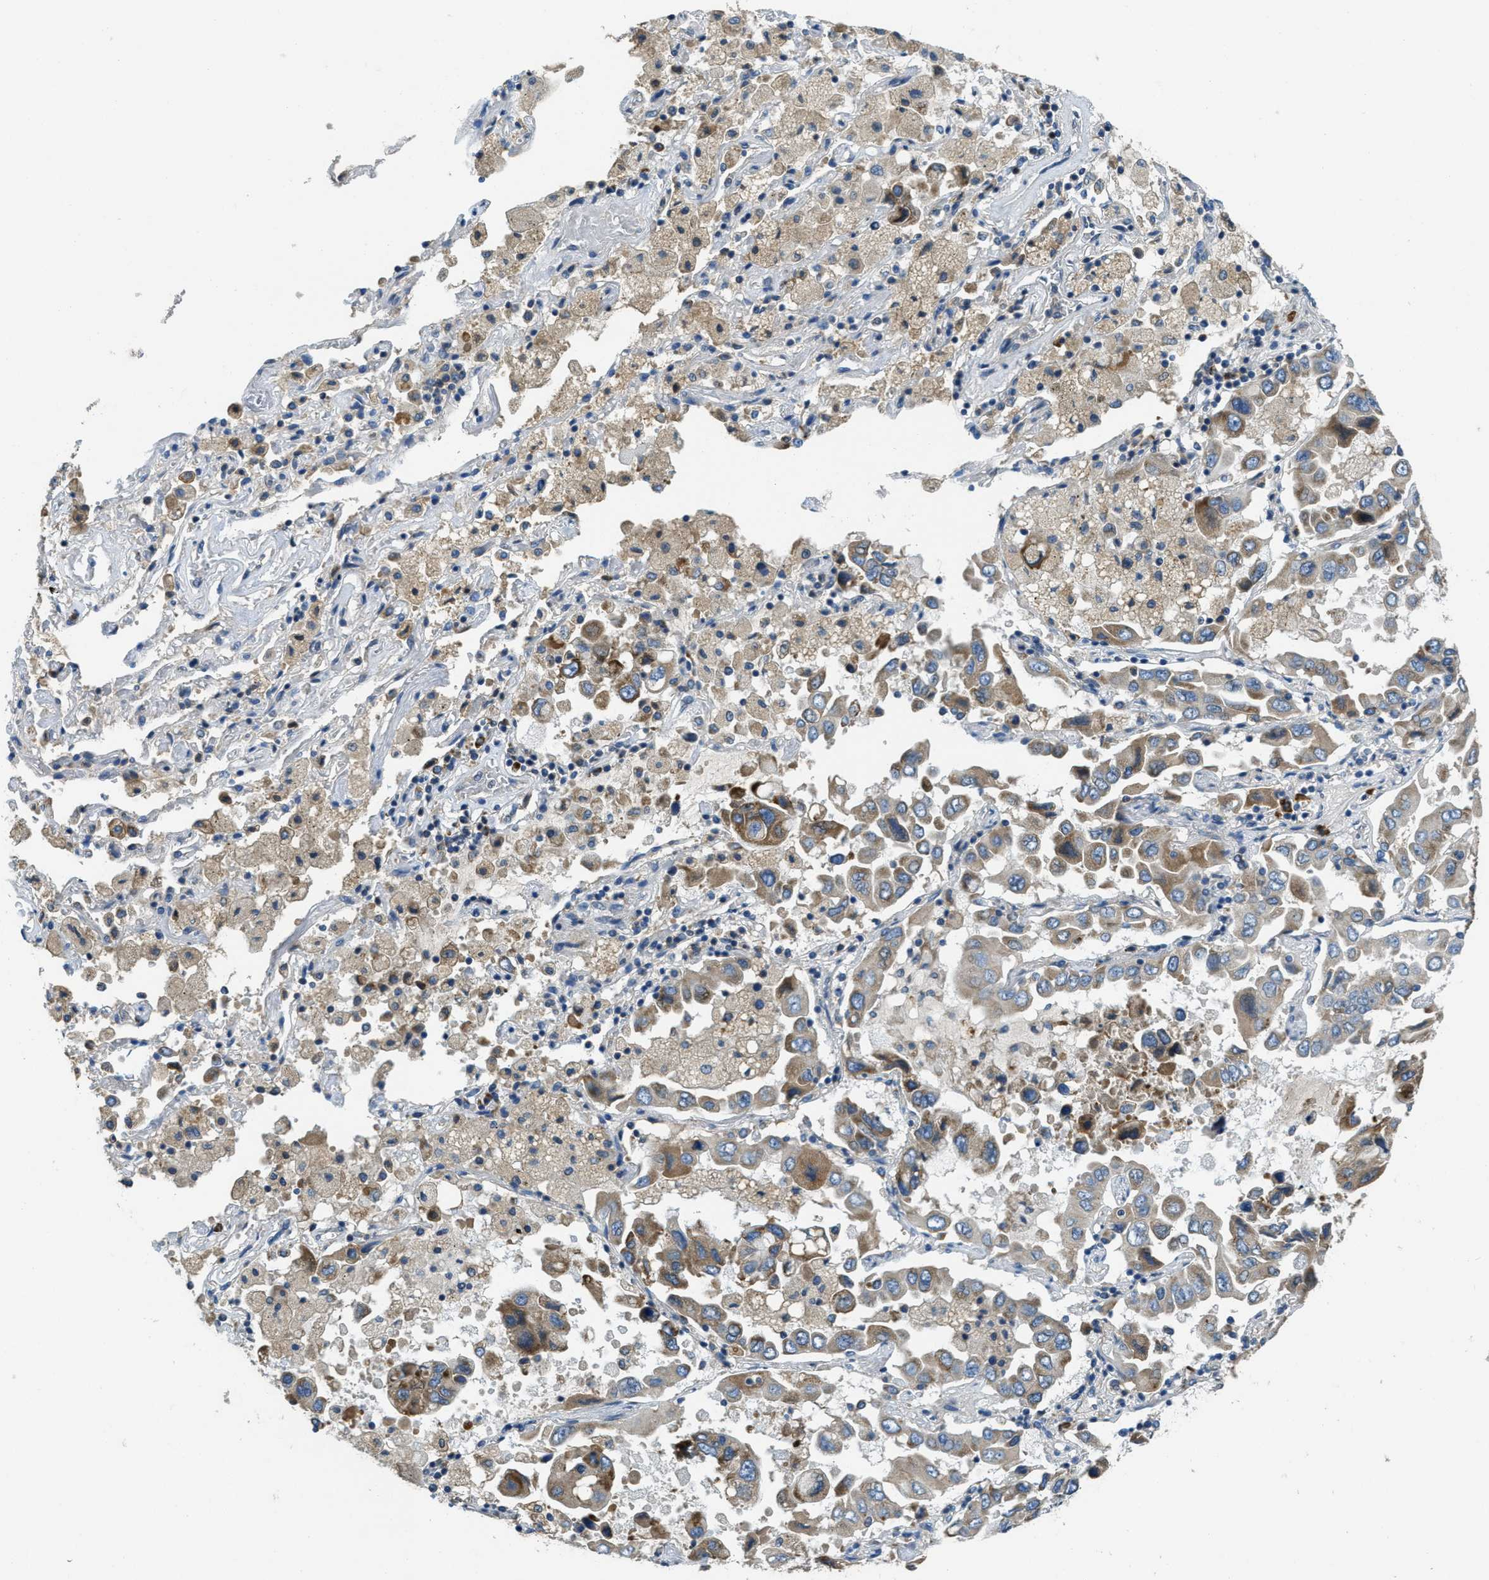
{"staining": {"intensity": "moderate", "quantity": ">75%", "location": "cytoplasmic/membranous"}, "tissue": "lung cancer", "cell_type": "Tumor cells", "image_type": "cancer", "snomed": [{"axis": "morphology", "description": "Adenocarcinoma, NOS"}, {"axis": "topography", "description": "Lung"}], "caption": "Lung adenocarcinoma stained with a brown dye exhibits moderate cytoplasmic/membranous positive staining in about >75% of tumor cells.", "gene": "SSR1", "patient": {"sex": "male", "age": 64}}